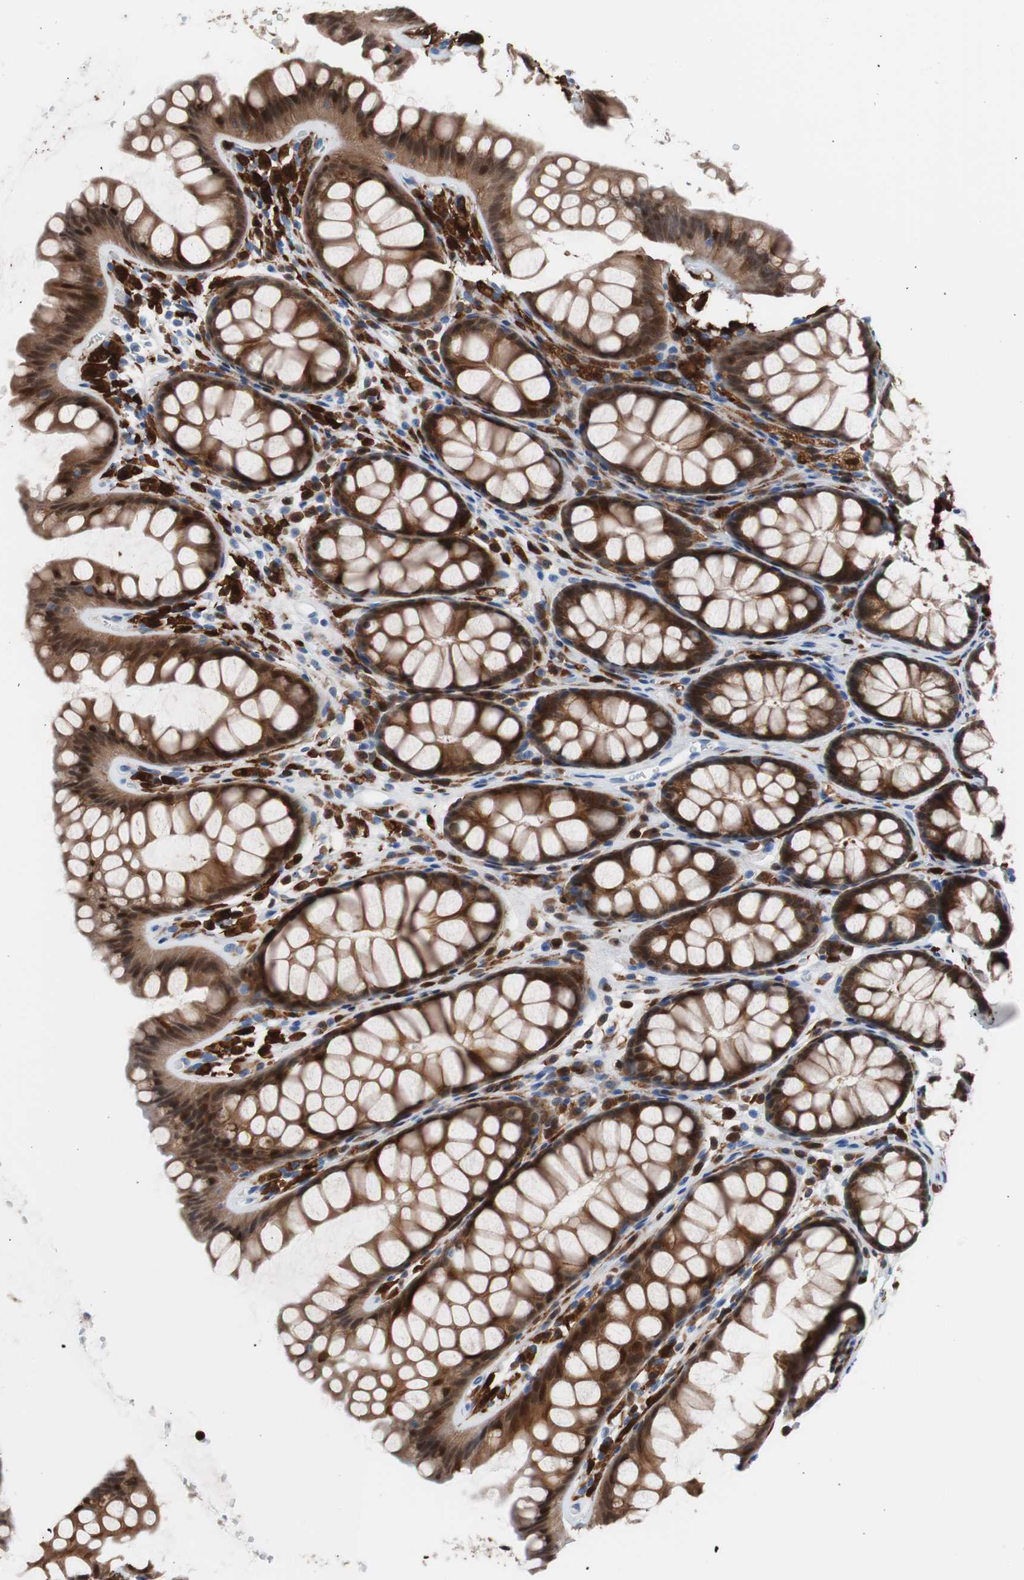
{"staining": {"intensity": "negative", "quantity": "none", "location": "none"}, "tissue": "colon", "cell_type": "Endothelial cells", "image_type": "normal", "snomed": [{"axis": "morphology", "description": "Normal tissue, NOS"}, {"axis": "topography", "description": "Colon"}], "caption": "Image shows no protein positivity in endothelial cells of benign colon.", "gene": "SYK", "patient": {"sex": "female", "age": 55}}